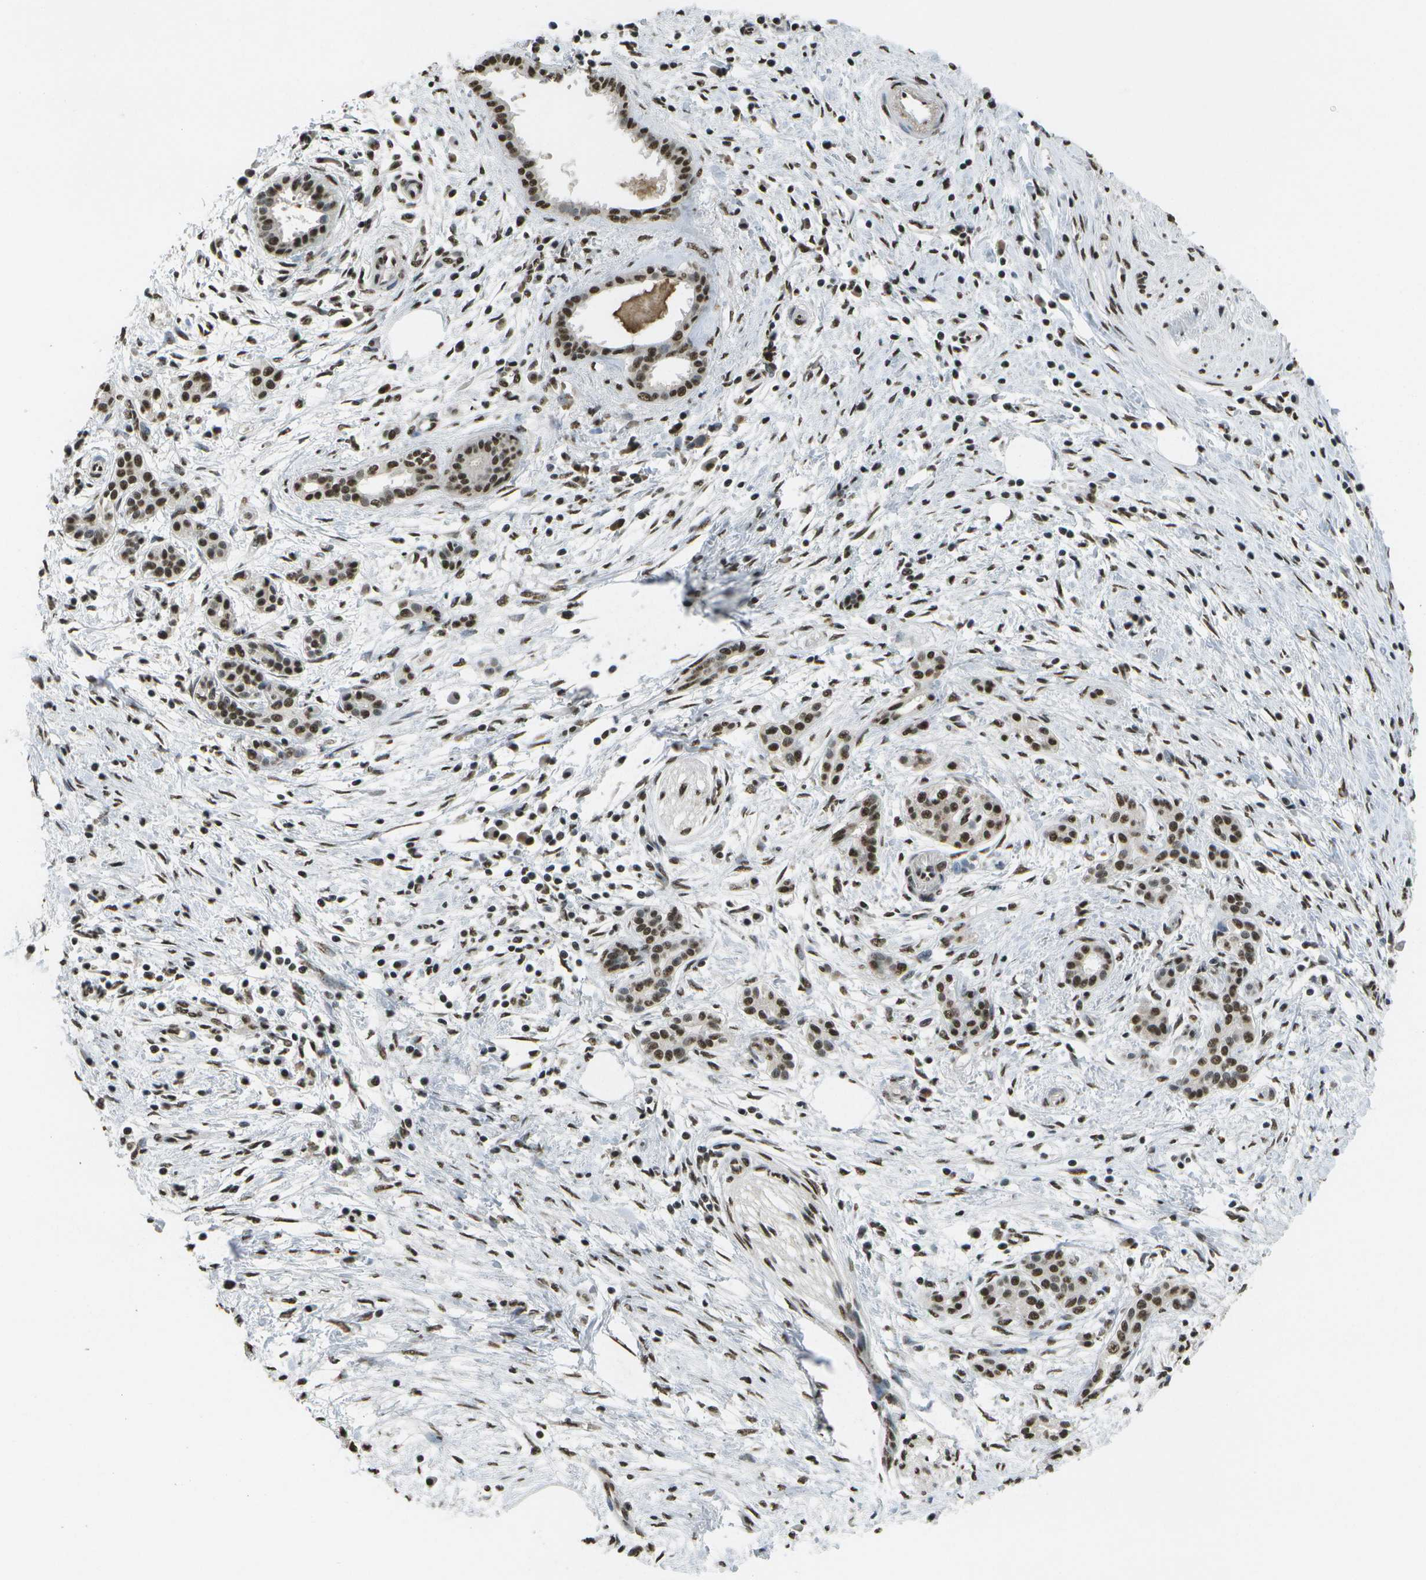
{"staining": {"intensity": "moderate", "quantity": ">75%", "location": "nuclear"}, "tissue": "pancreatic cancer", "cell_type": "Tumor cells", "image_type": "cancer", "snomed": [{"axis": "morphology", "description": "Adenocarcinoma, NOS"}, {"axis": "topography", "description": "Pancreas"}], "caption": "Pancreatic cancer stained for a protein (brown) displays moderate nuclear positive staining in approximately >75% of tumor cells.", "gene": "SPEN", "patient": {"sex": "female", "age": 70}}